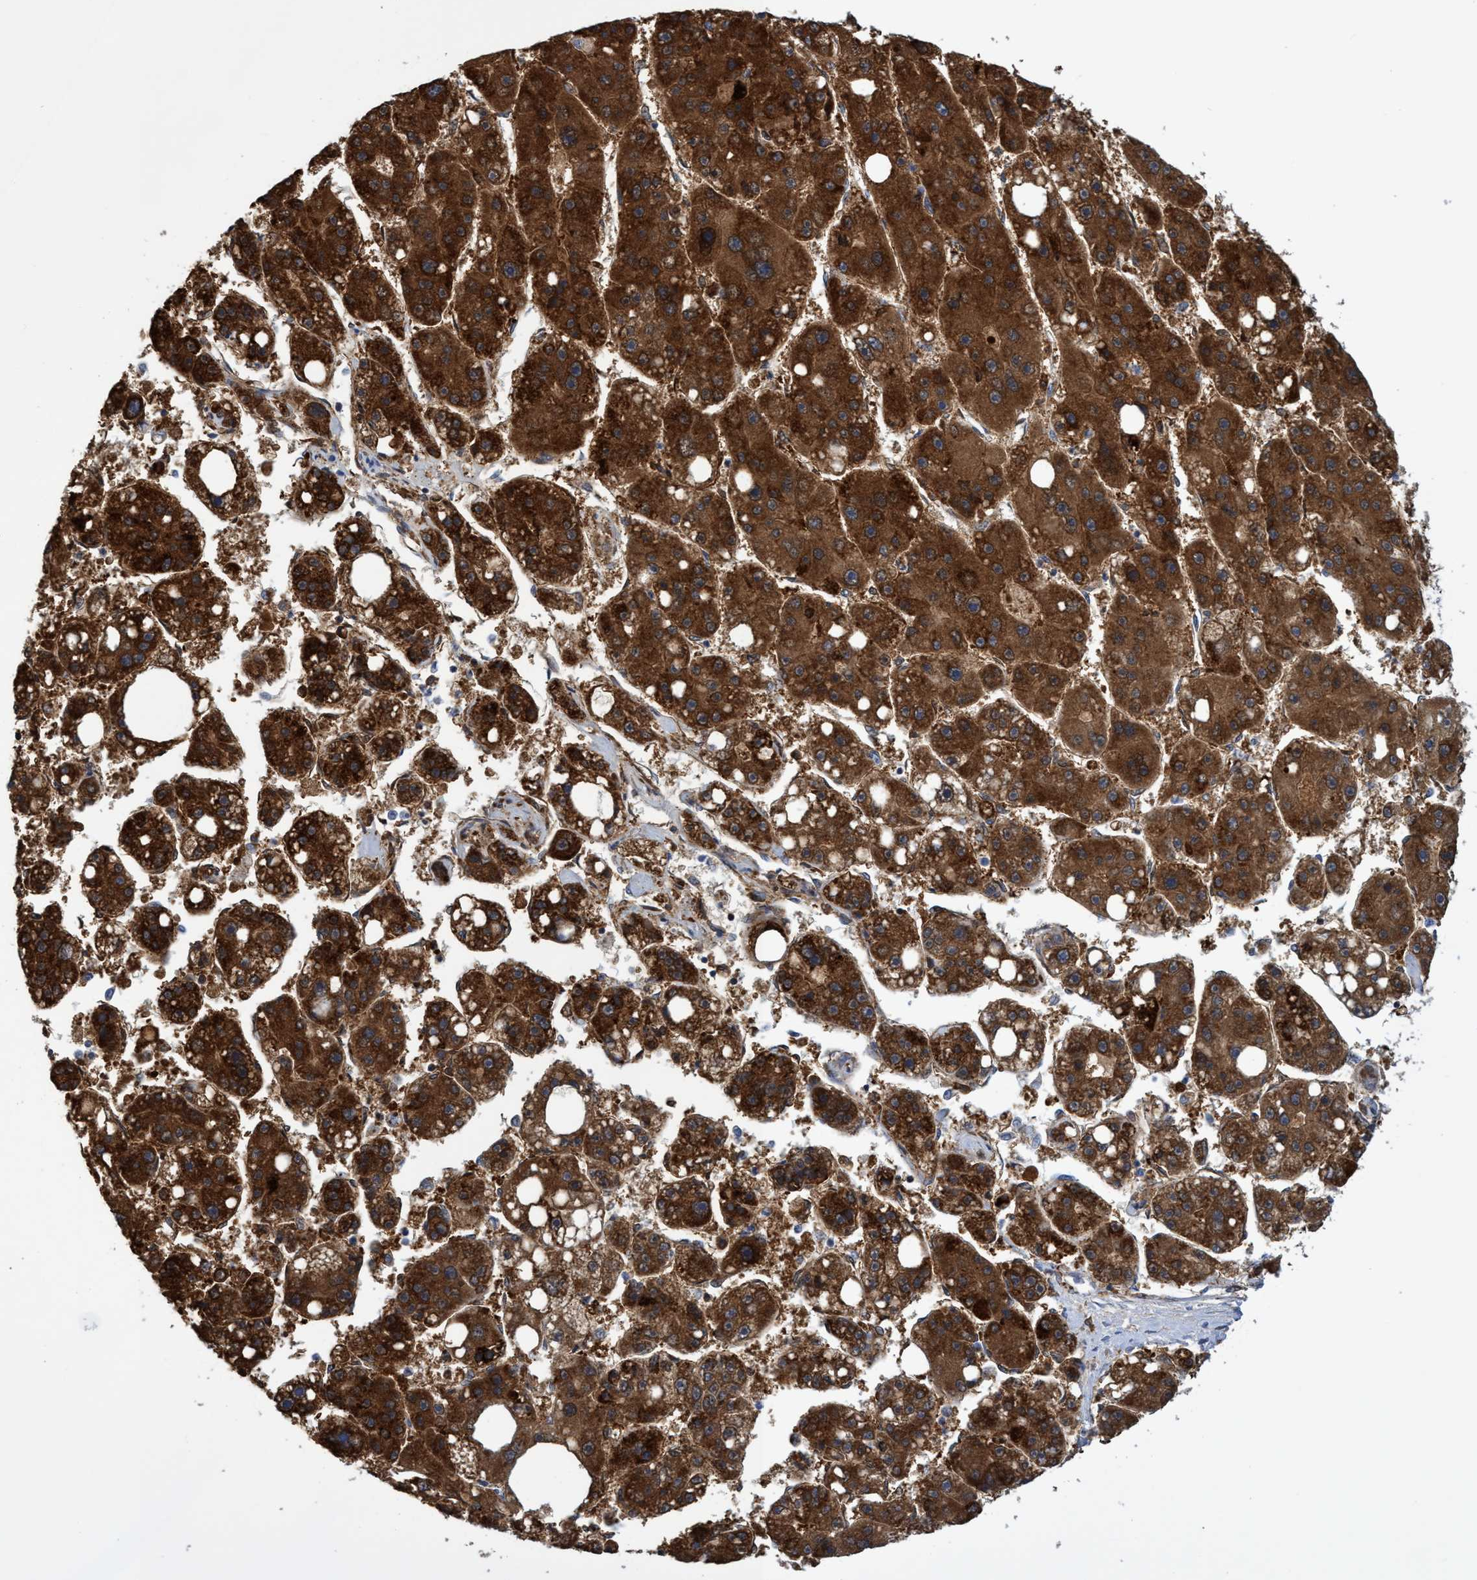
{"staining": {"intensity": "strong", "quantity": ">75%", "location": "cytoplasmic/membranous"}, "tissue": "liver cancer", "cell_type": "Tumor cells", "image_type": "cancer", "snomed": [{"axis": "morphology", "description": "Carcinoma, Hepatocellular, NOS"}, {"axis": "topography", "description": "Liver"}], "caption": "Brown immunohistochemical staining in liver cancer shows strong cytoplasmic/membranous expression in approximately >75% of tumor cells. The protein of interest is stained brown, and the nuclei are stained in blue (DAB IHC with brightfield microscopy, high magnification).", "gene": "CRYZ", "patient": {"sex": "female", "age": 61}}